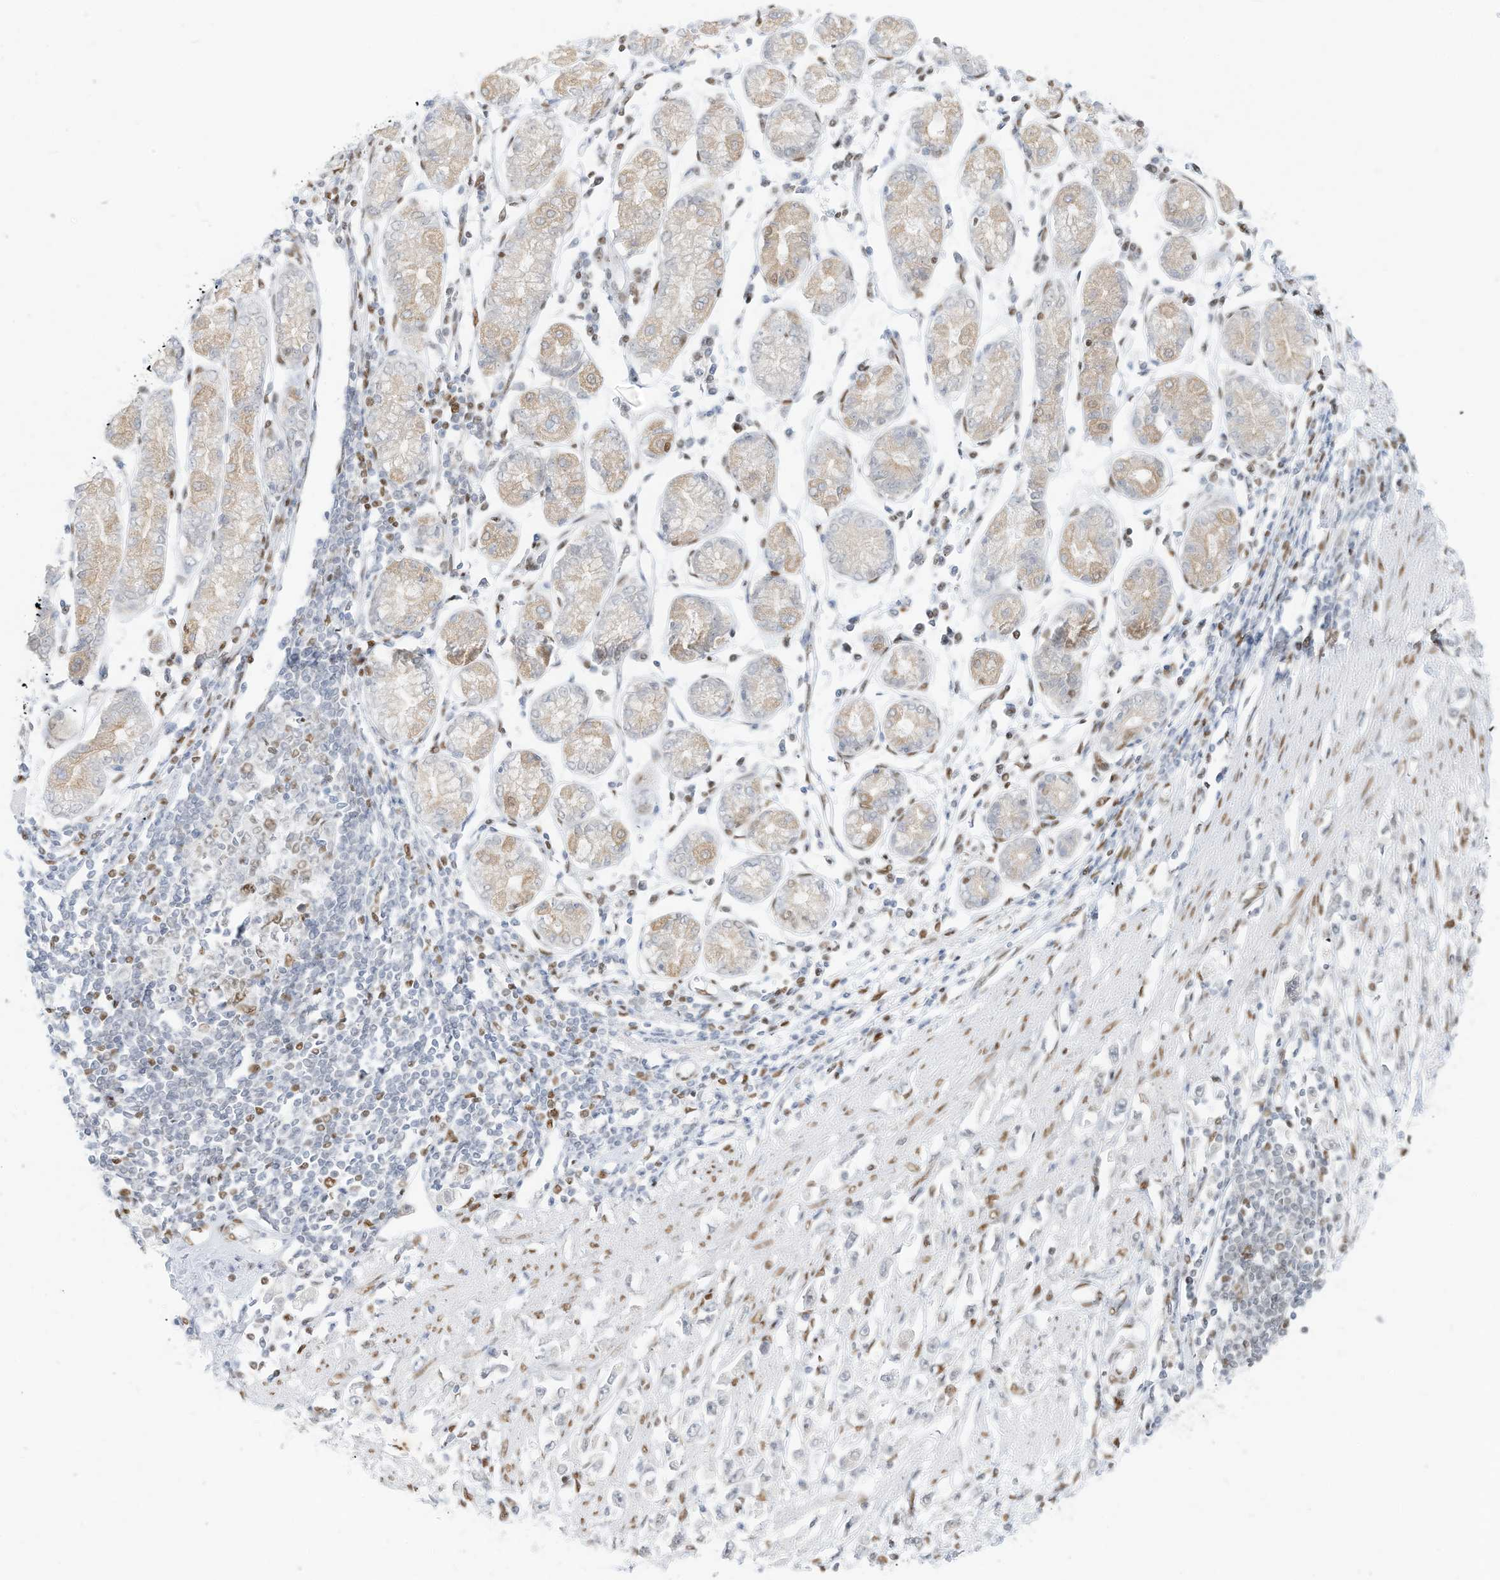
{"staining": {"intensity": "weak", "quantity": "<25%", "location": "nuclear"}, "tissue": "stomach cancer", "cell_type": "Tumor cells", "image_type": "cancer", "snomed": [{"axis": "morphology", "description": "Adenocarcinoma, NOS"}, {"axis": "topography", "description": "Stomach"}], "caption": "Stomach cancer (adenocarcinoma) was stained to show a protein in brown. There is no significant expression in tumor cells.", "gene": "SMARCA2", "patient": {"sex": "female", "age": 59}}